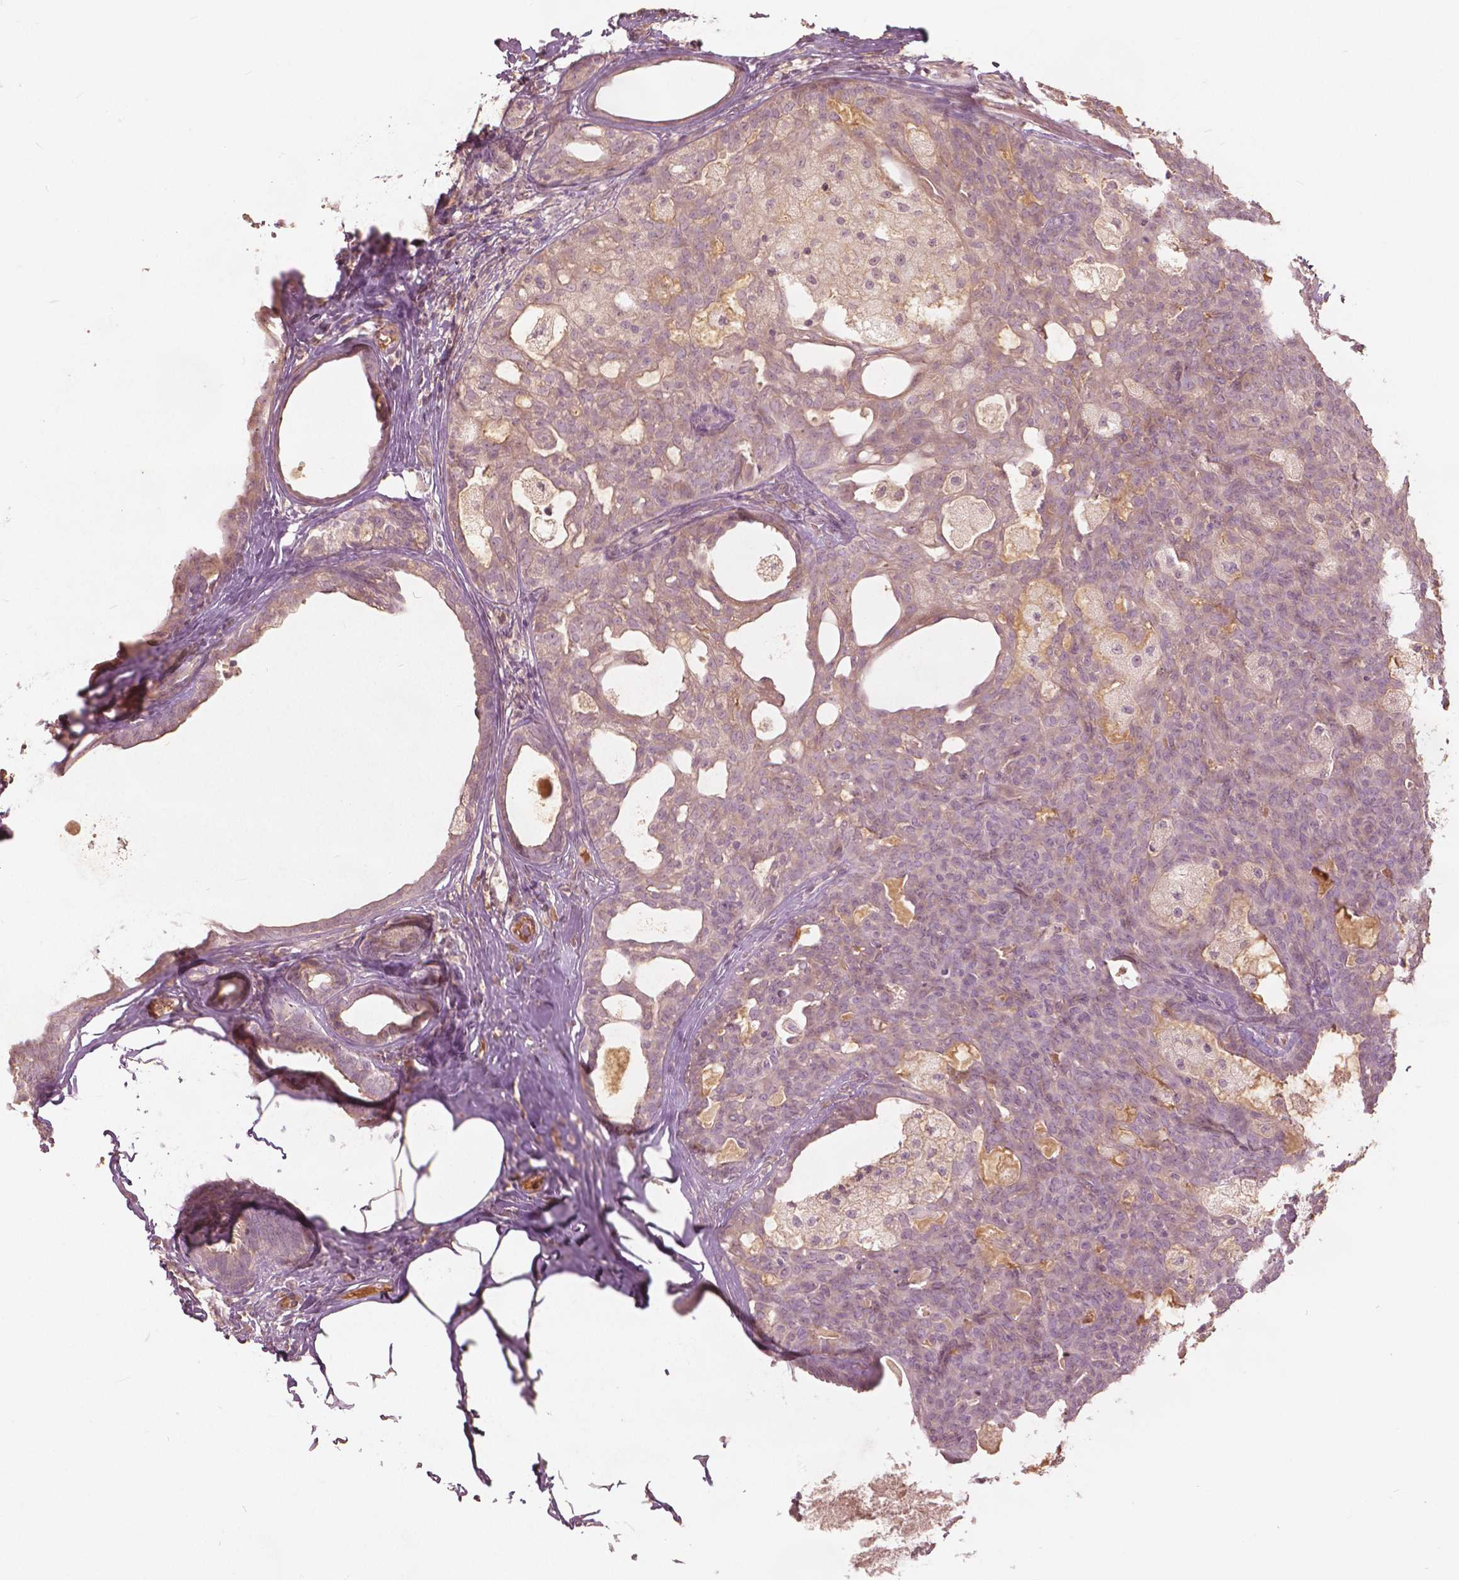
{"staining": {"intensity": "weak", "quantity": "<25%", "location": "nuclear"}, "tissue": "breast cancer", "cell_type": "Tumor cells", "image_type": "cancer", "snomed": [{"axis": "morphology", "description": "Duct carcinoma"}, {"axis": "topography", "description": "Breast"}], "caption": "Breast invasive ductal carcinoma stained for a protein using immunohistochemistry (IHC) shows no staining tumor cells.", "gene": "ANGPTL4", "patient": {"sex": "female", "age": 59}}